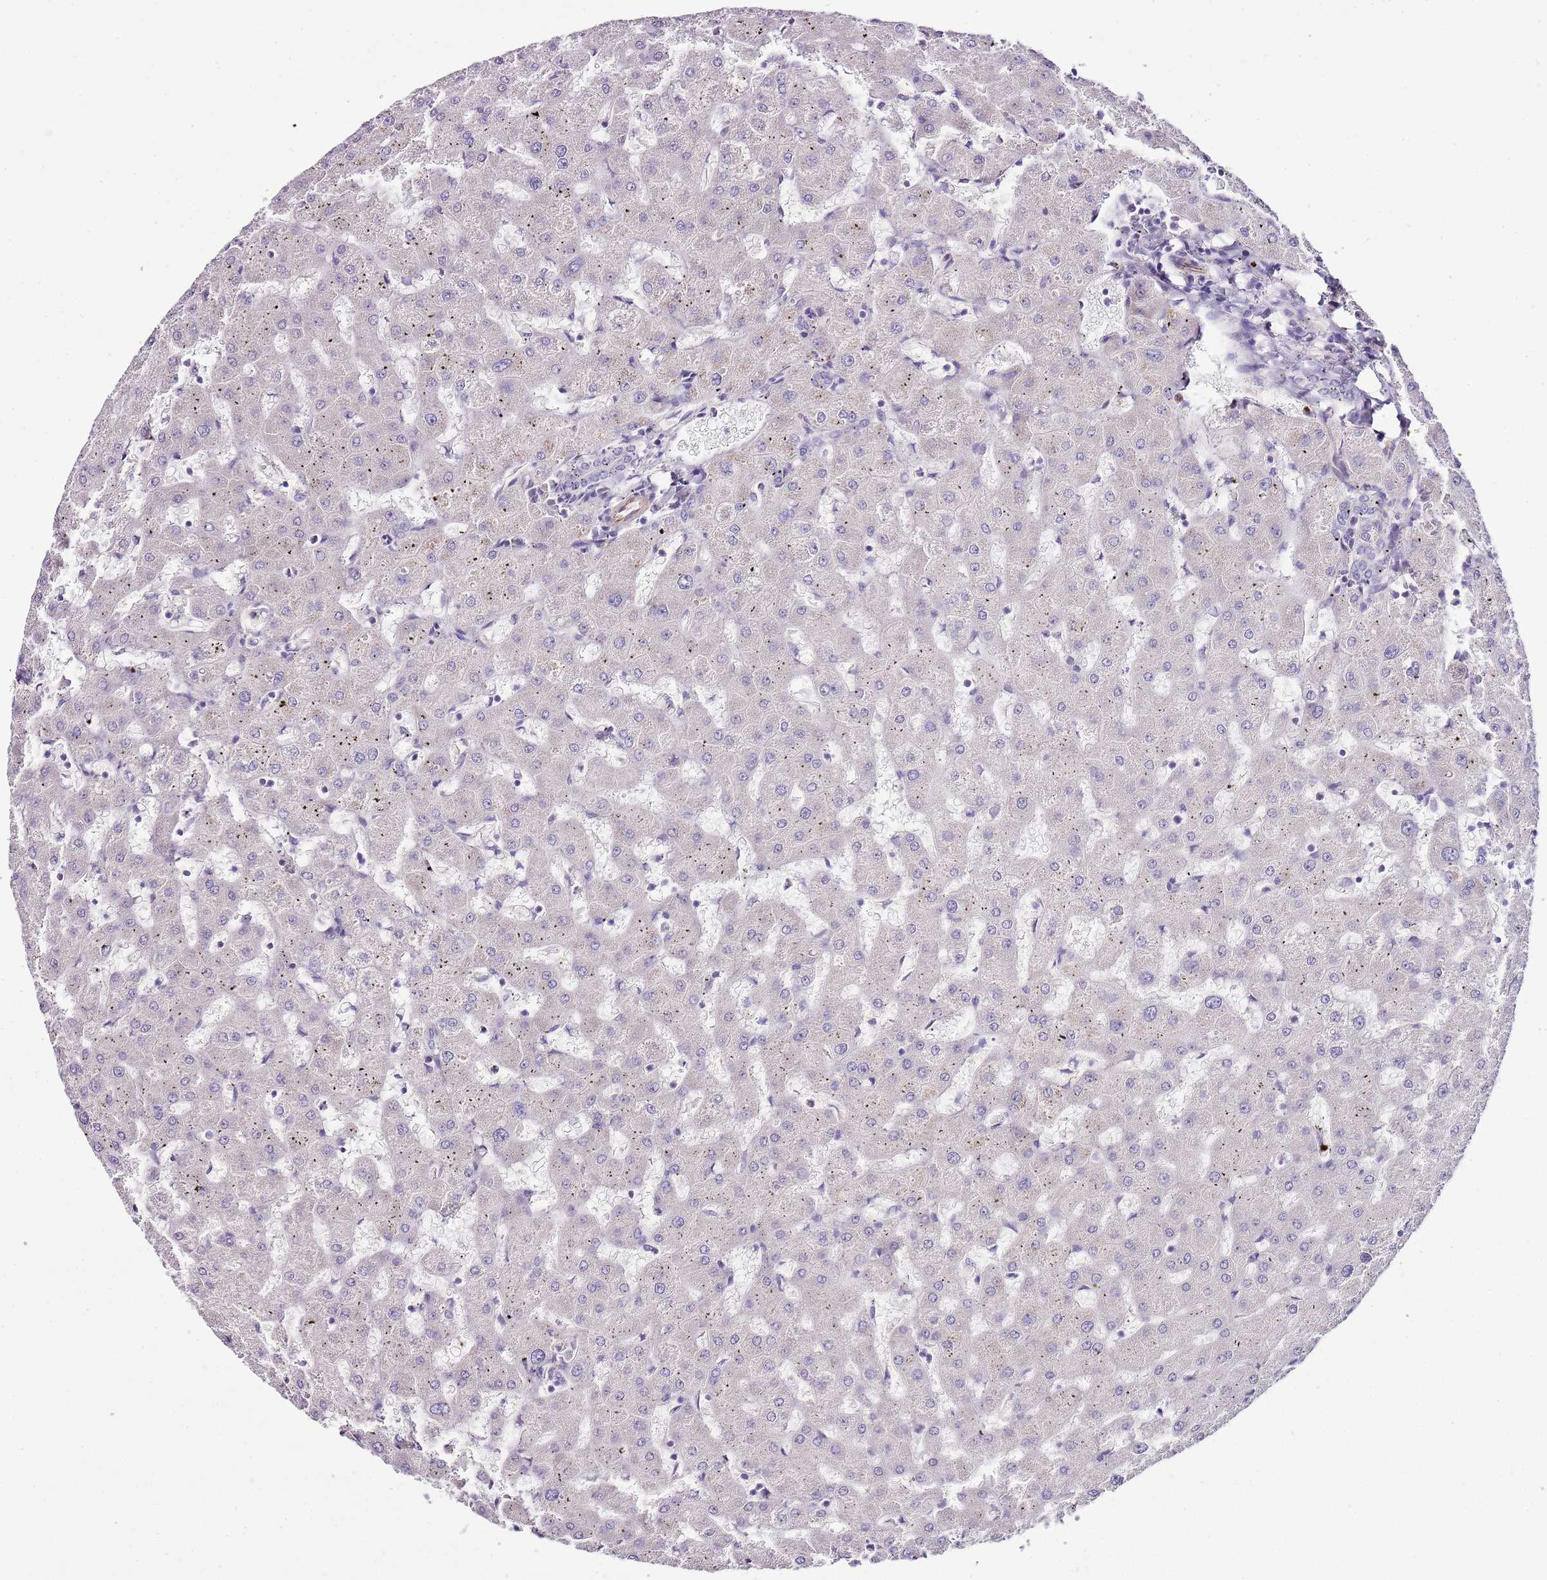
{"staining": {"intensity": "negative", "quantity": "none", "location": "none"}, "tissue": "liver", "cell_type": "Cholangiocytes", "image_type": "normal", "snomed": [{"axis": "morphology", "description": "Normal tissue, NOS"}, {"axis": "topography", "description": "Liver"}], "caption": "Micrograph shows no protein staining in cholangiocytes of benign liver. Nuclei are stained in blue.", "gene": "ZNF786", "patient": {"sex": "female", "age": 63}}